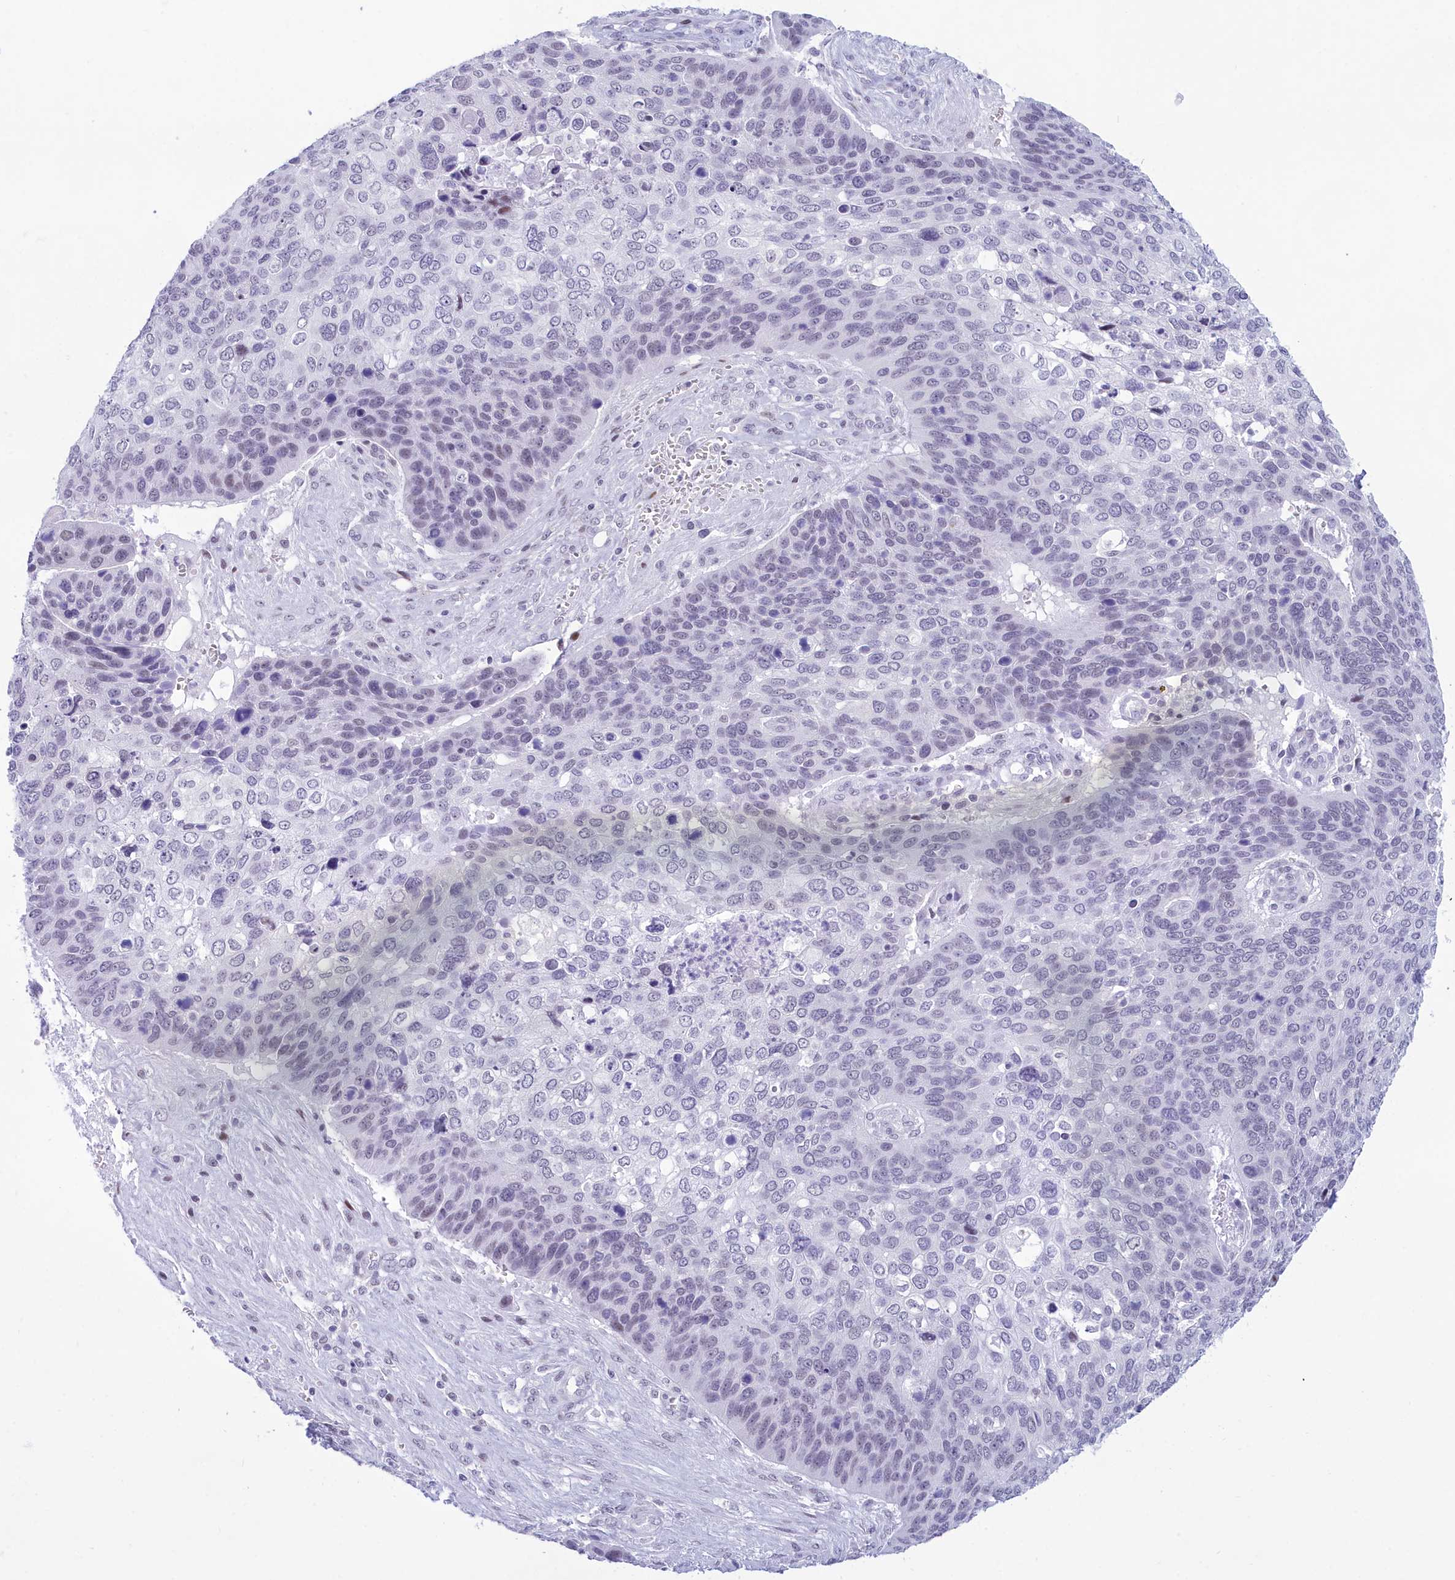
{"staining": {"intensity": "moderate", "quantity": "<25%", "location": "nuclear"}, "tissue": "skin cancer", "cell_type": "Tumor cells", "image_type": "cancer", "snomed": [{"axis": "morphology", "description": "Basal cell carcinoma"}, {"axis": "topography", "description": "Skin"}], "caption": "A brown stain labels moderate nuclear staining of a protein in basal cell carcinoma (skin) tumor cells.", "gene": "SNX20", "patient": {"sex": "female", "age": 74}}